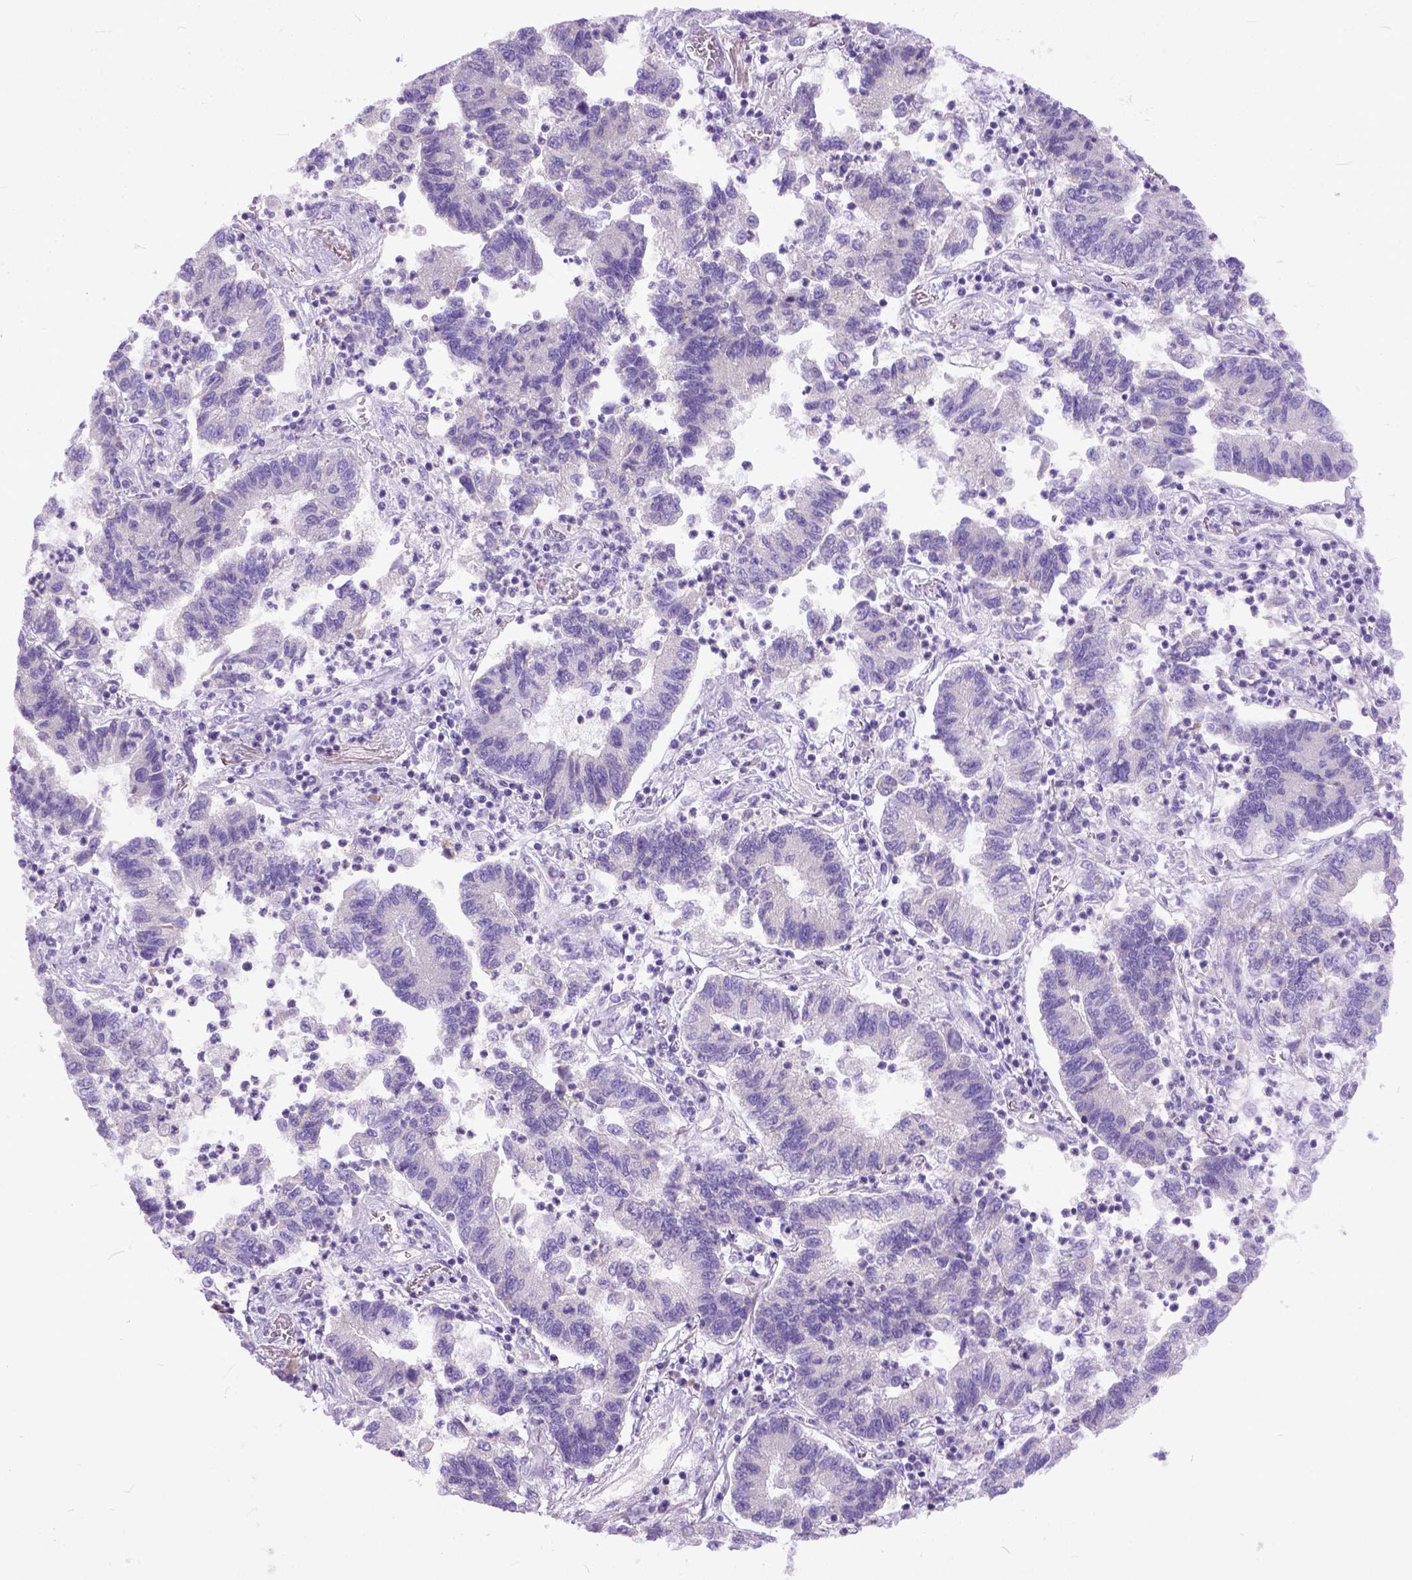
{"staining": {"intensity": "negative", "quantity": "none", "location": "none"}, "tissue": "lung cancer", "cell_type": "Tumor cells", "image_type": "cancer", "snomed": [{"axis": "morphology", "description": "Adenocarcinoma, NOS"}, {"axis": "topography", "description": "Lung"}], "caption": "DAB immunohistochemical staining of human lung cancer (adenocarcinoma) demonstrates no significant expression in tumor cells. Brightfield microscopy of immunohistochemistry stained with DAB (brown) and hematoxylin (blue), captured at high magnification.", "gene": "PLK5", "patient": {"sex": "female", "age": 57}}